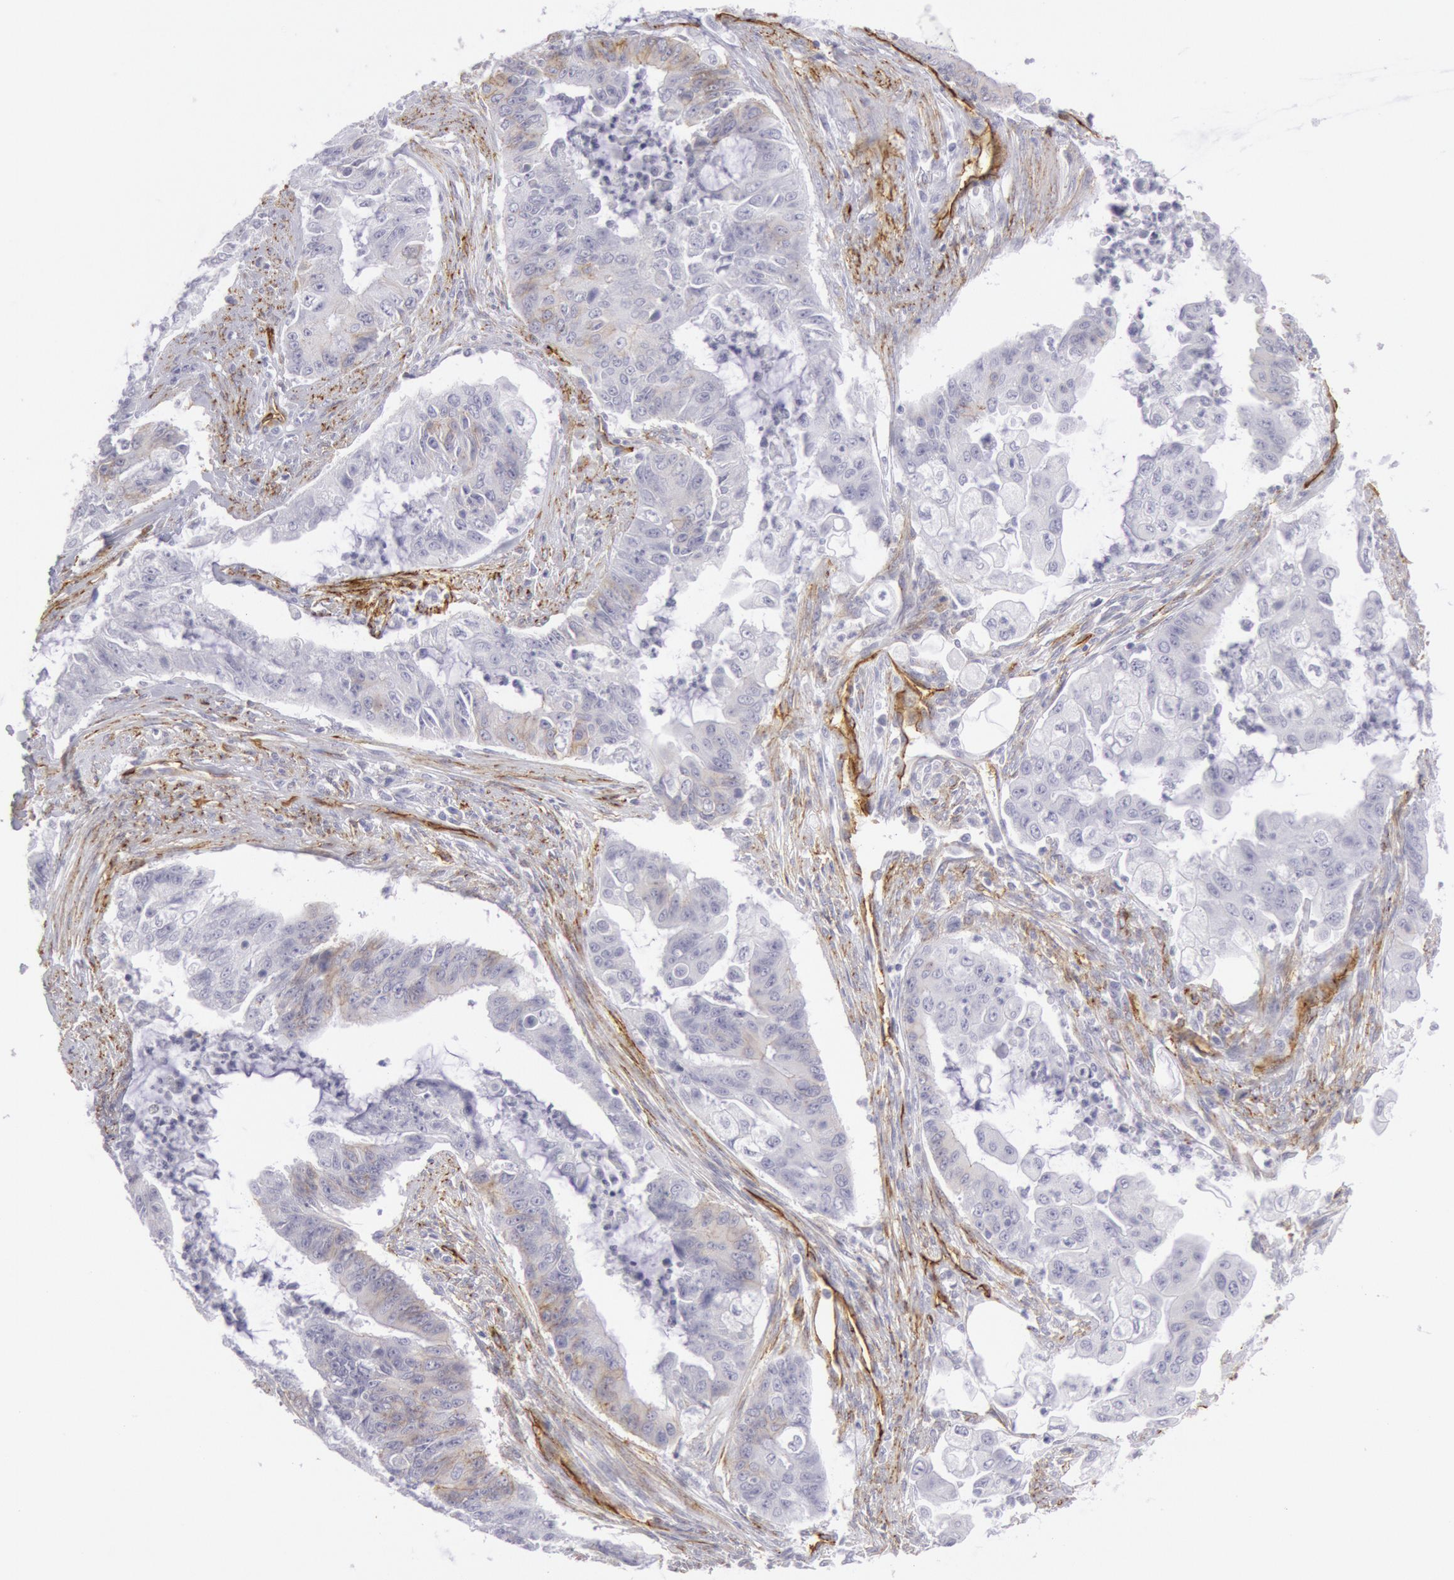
{"staining": {"intensity": "negative", "quantity": "none", "location": "none"}, "tissue": "endometrial cancer", "cell_type": "Tumor cells", "image_type": "cancer", "snomed": [{"axis": "morphology", "description": "Adenocarcinoma, NOS"}, {"axis": "topography", "description": "Endometrium"}], "caption": "The IHC micrograph has no significant expression in tumor cells of adenocarcinoma (endometrial) tissue. Nuclei are stained in blue.", "gene": "CDH13", "patient": {"sex": "female", "age": 75}}